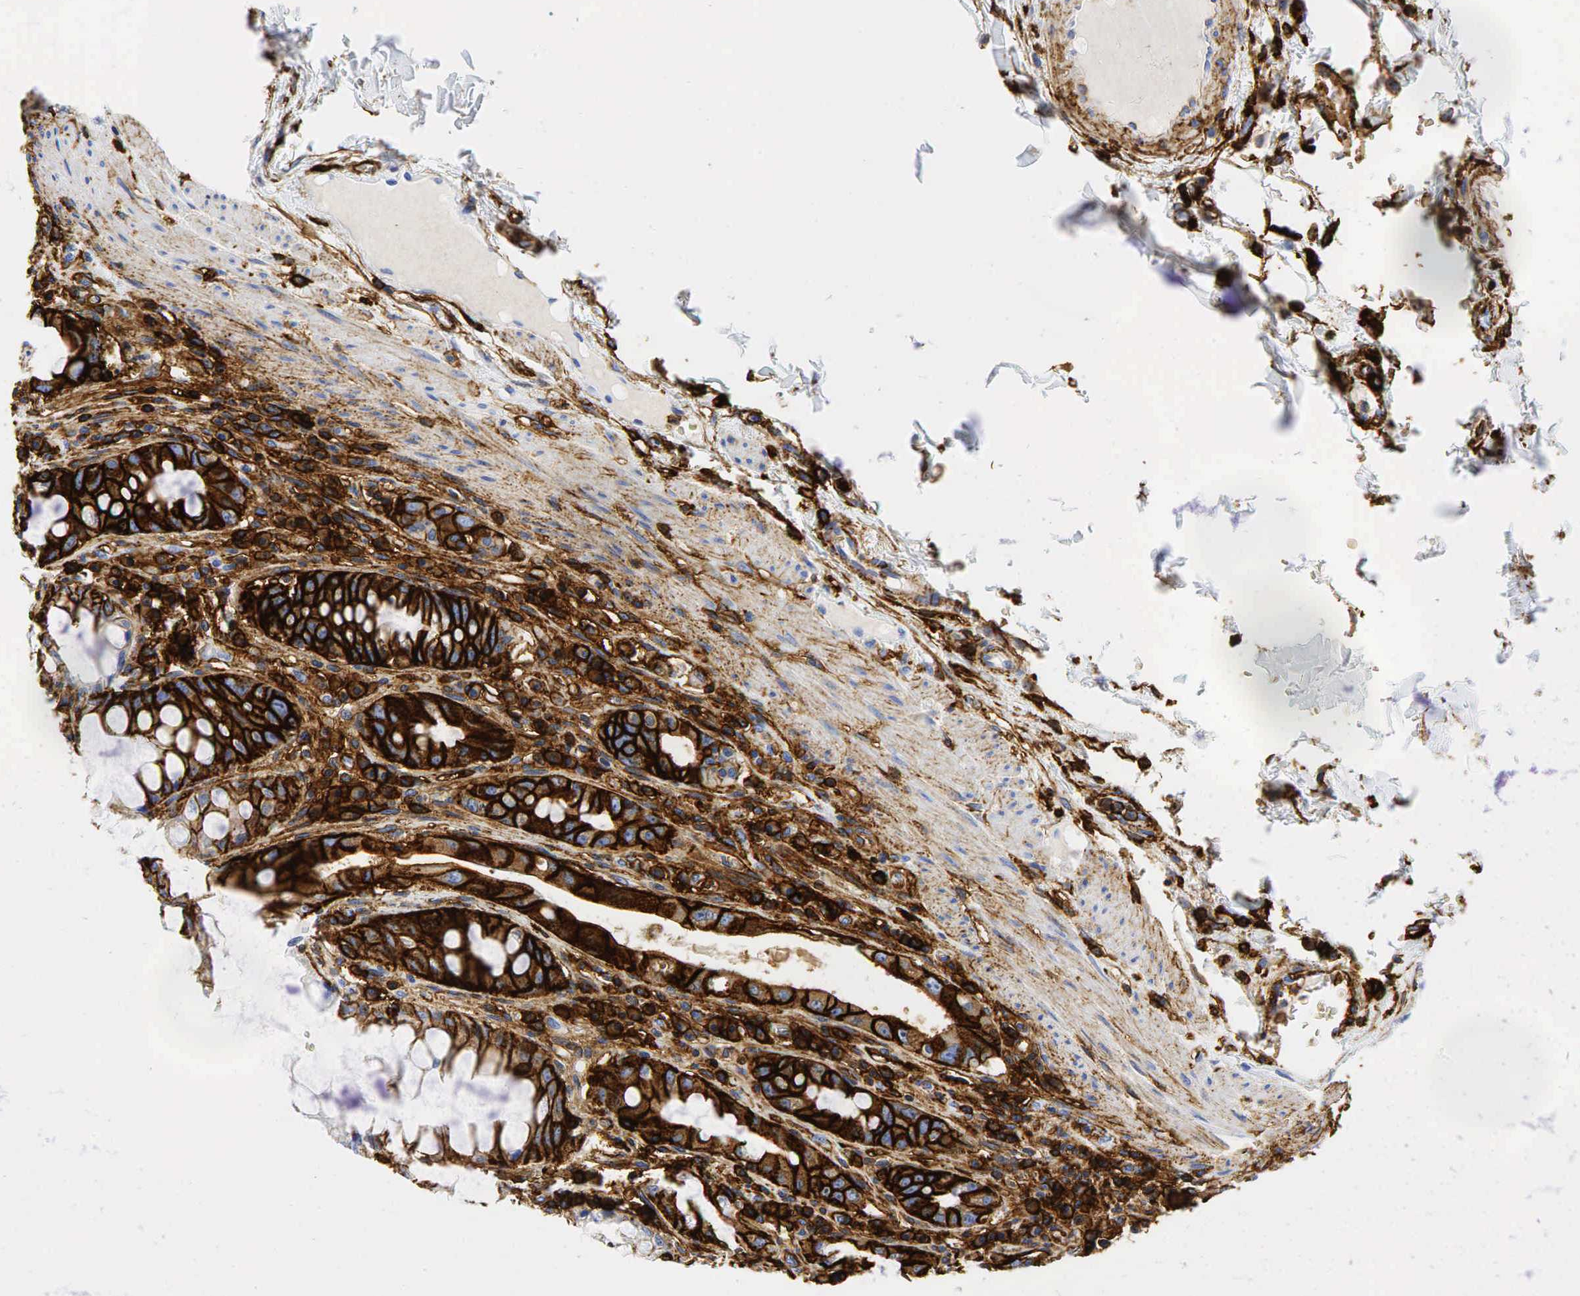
{"staining": {"intensity": "strong", "quantity": "25%-75%", "location": "cytoplasmic/membranous"}, "tissue": "rectum", "cell_type": "Glandular cells", "image_type": "normal", "snomed": [{"axis": "morphology", "description": "Normal tissue, NOS"}, {"axis": "topography", "description": "Rectum"}], "caption": "The immunohistochemical stain shows strong cytoplasmic/membranous positivity in glandular cells of benign rectum. (Brightfield microscopy of DAB IHC at high magnification).", "gene": "CD44", "patient": {"sex": "female", "age": 60}}